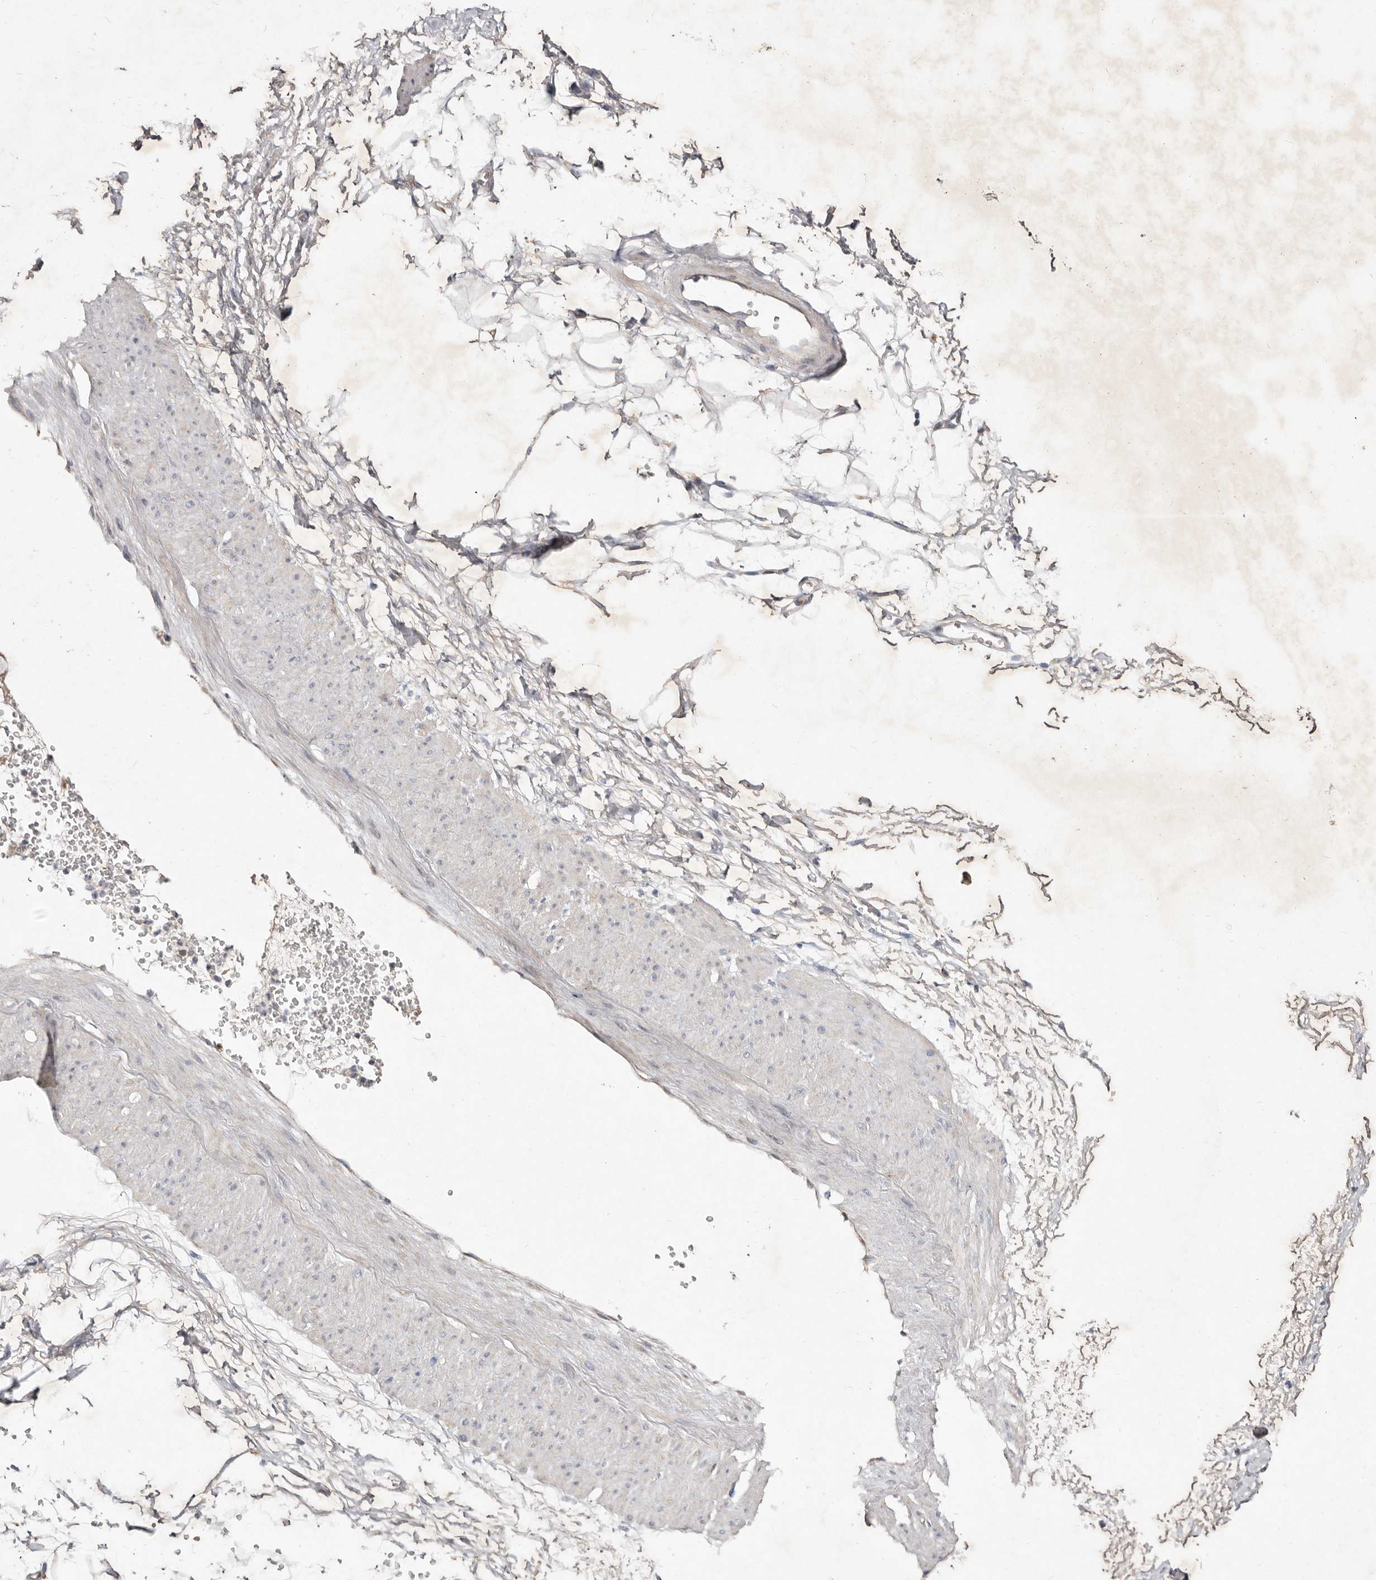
{"staining": {"intensity": "weak", "quantity": ">75%", "location": "cytoplasmic/membranous"}, "tissue": "adipose tissue", "cell_type": "Adipocytes", "image_type": "normal", "snomed": [{"axis": "morphology", "description": "Normal tissue, NOS"}, {"axis": "morphology", "description": "Adenocarcinoma, NOS"}, {"axis": "topography", "description": "Pancreas"}, {"axis": "topography", "description": "Peripheral nerve tissue"}], "caption": "Protein staining of benign adipose tissue reveals weak cytoplasmic/membranous positivity in about >75% of adipocytes.", "gene": "SLC25A20", "patient": {"sex": "male", "age": 59}}